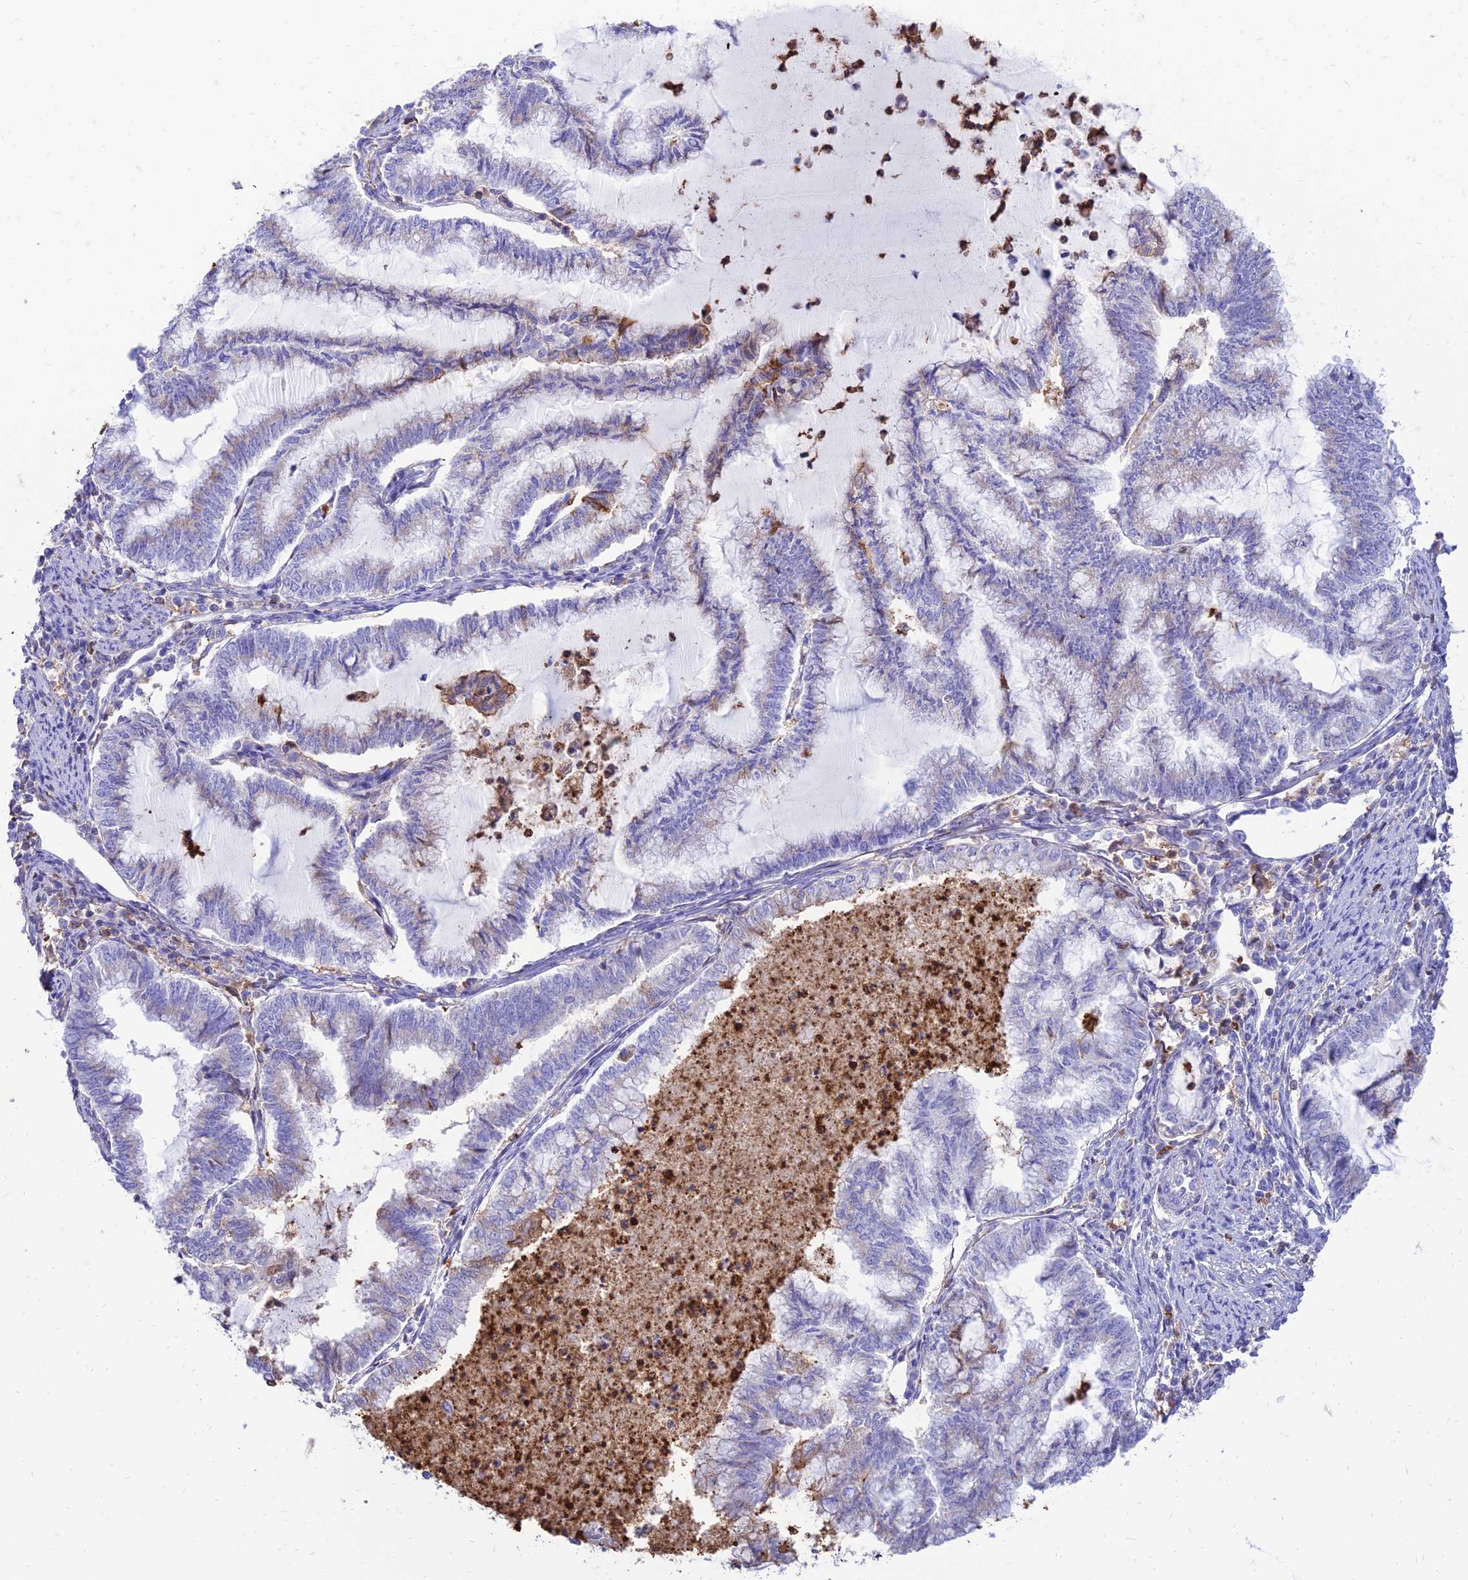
{"staining": {"intensity": "moderate", "quantity": "<25%", "location": "cytoplasmic/membranous"}, "tissue": "endometrial cancer", "cell_type": "Tumor cells", "image_type": "cancer", "snomed": [{"axis": "morphology", "description": "Adenocarcinoma, NOS"}, {"axis": "topography", "description": "Endometrium"}], "caption": "Endometrial cancer tissue exhibits moderate cytoplasmic/membranous expression in approximately <25% of tumor cells, visualized by immunohistochemistry. (Stains: DAB (3,3'-diaminobenzidine) in brown, nuclei in blue, Microscopy: brightfield microscopy at high magnification).", "gene": "SREK1IP1", "patient": {"sex": "female", "age": 79}}